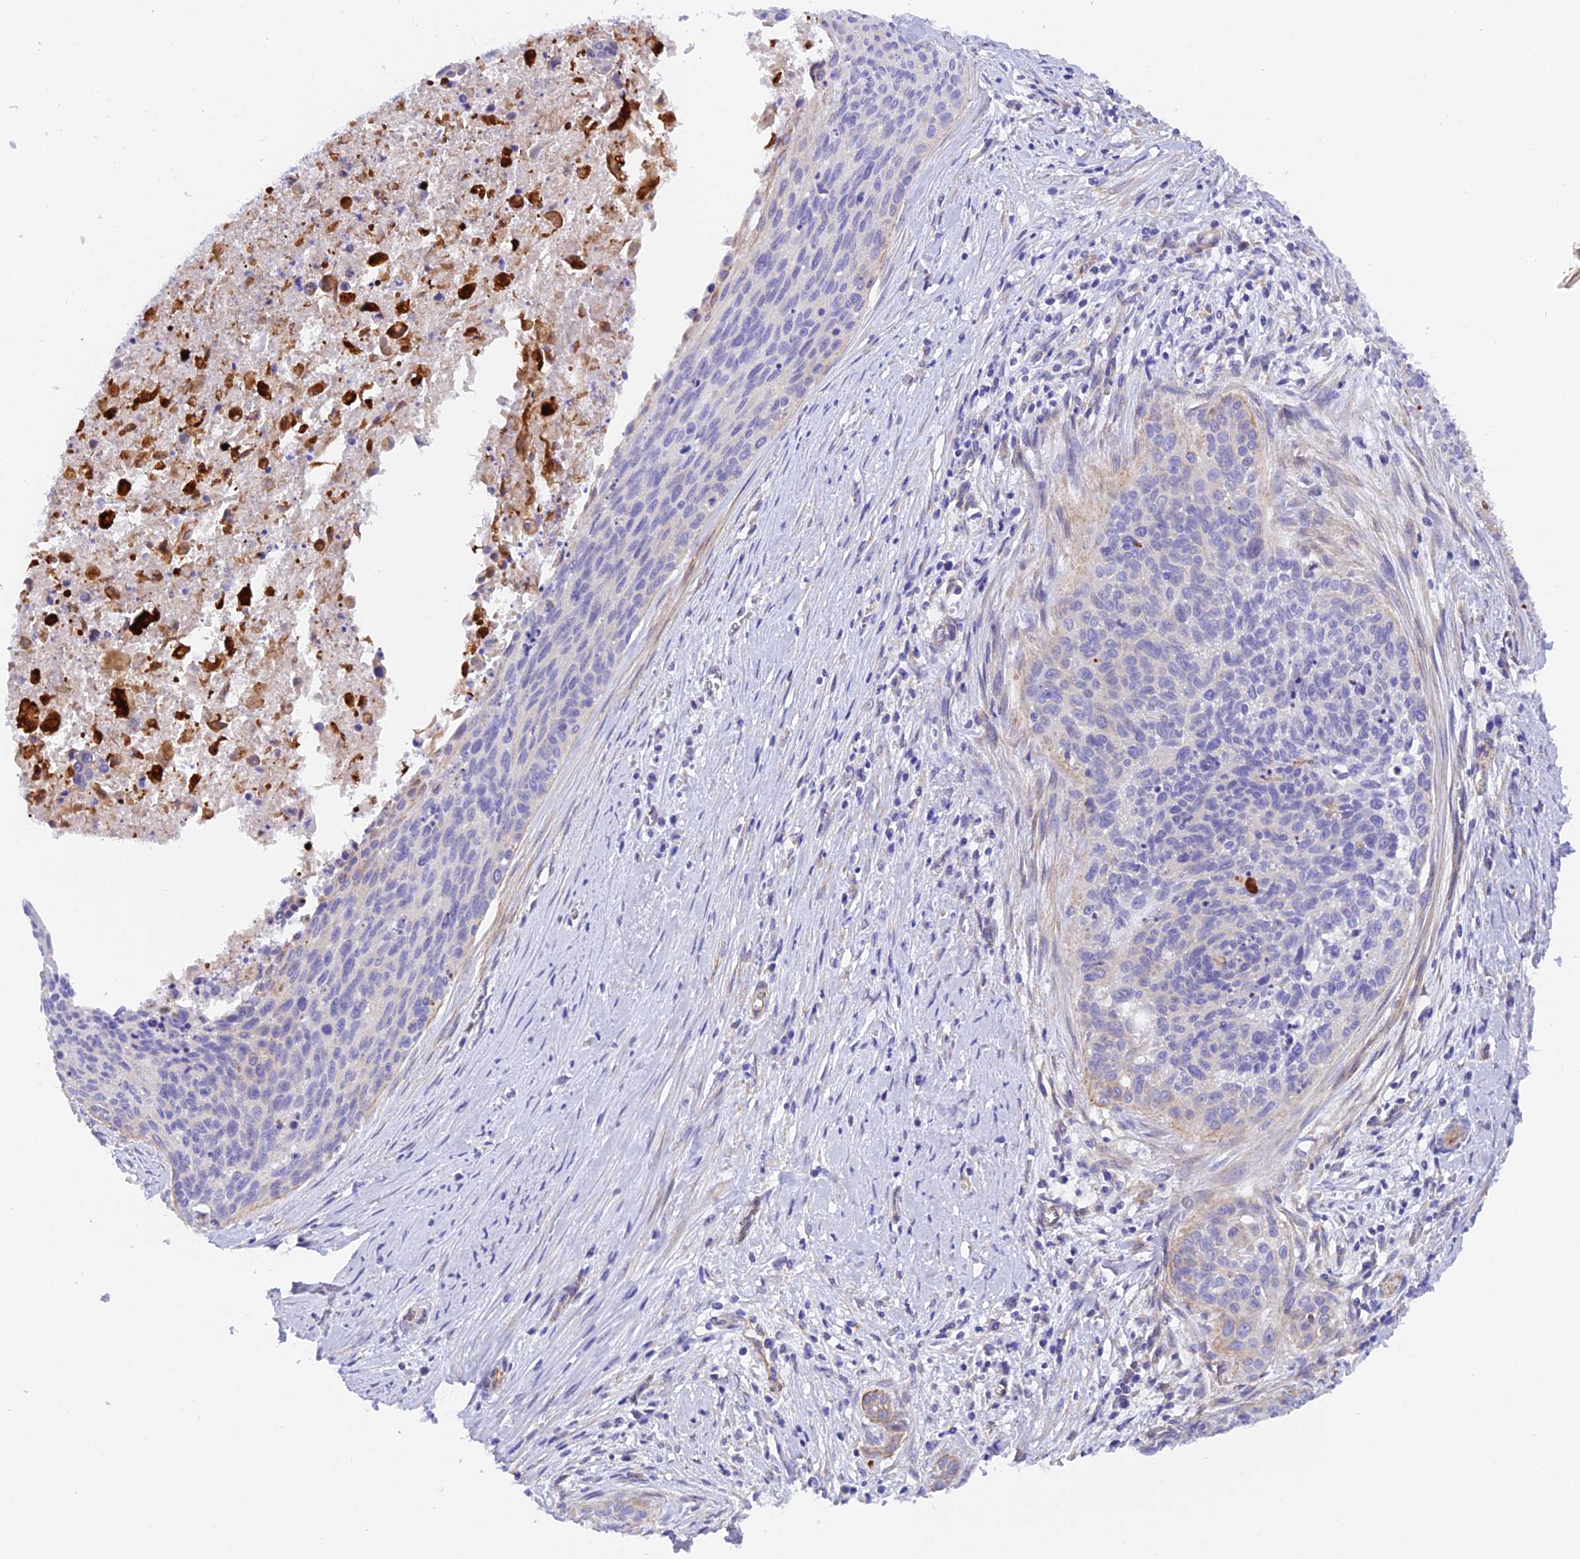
{"staining": {"intensity": "negative", "quantity": "none", "location": "none"}, "tissue": "cervical cancer", "cell_type": "Tumor cells", "image_type": "cancer", "snomed": [{"axis": "morphology", "description": "Squamous cell carcinoma, NOS"}, {"axis": "topography", "description": "Cervix"}], "caption": "A high-resolution micrograph shows immunohistochemistry staining of squamous cell carcinoma (cervical), which reveals no significant positivity in tumor cells.", "gene": "C17orf67", "patient": {"sex": "female", "age": 55}}